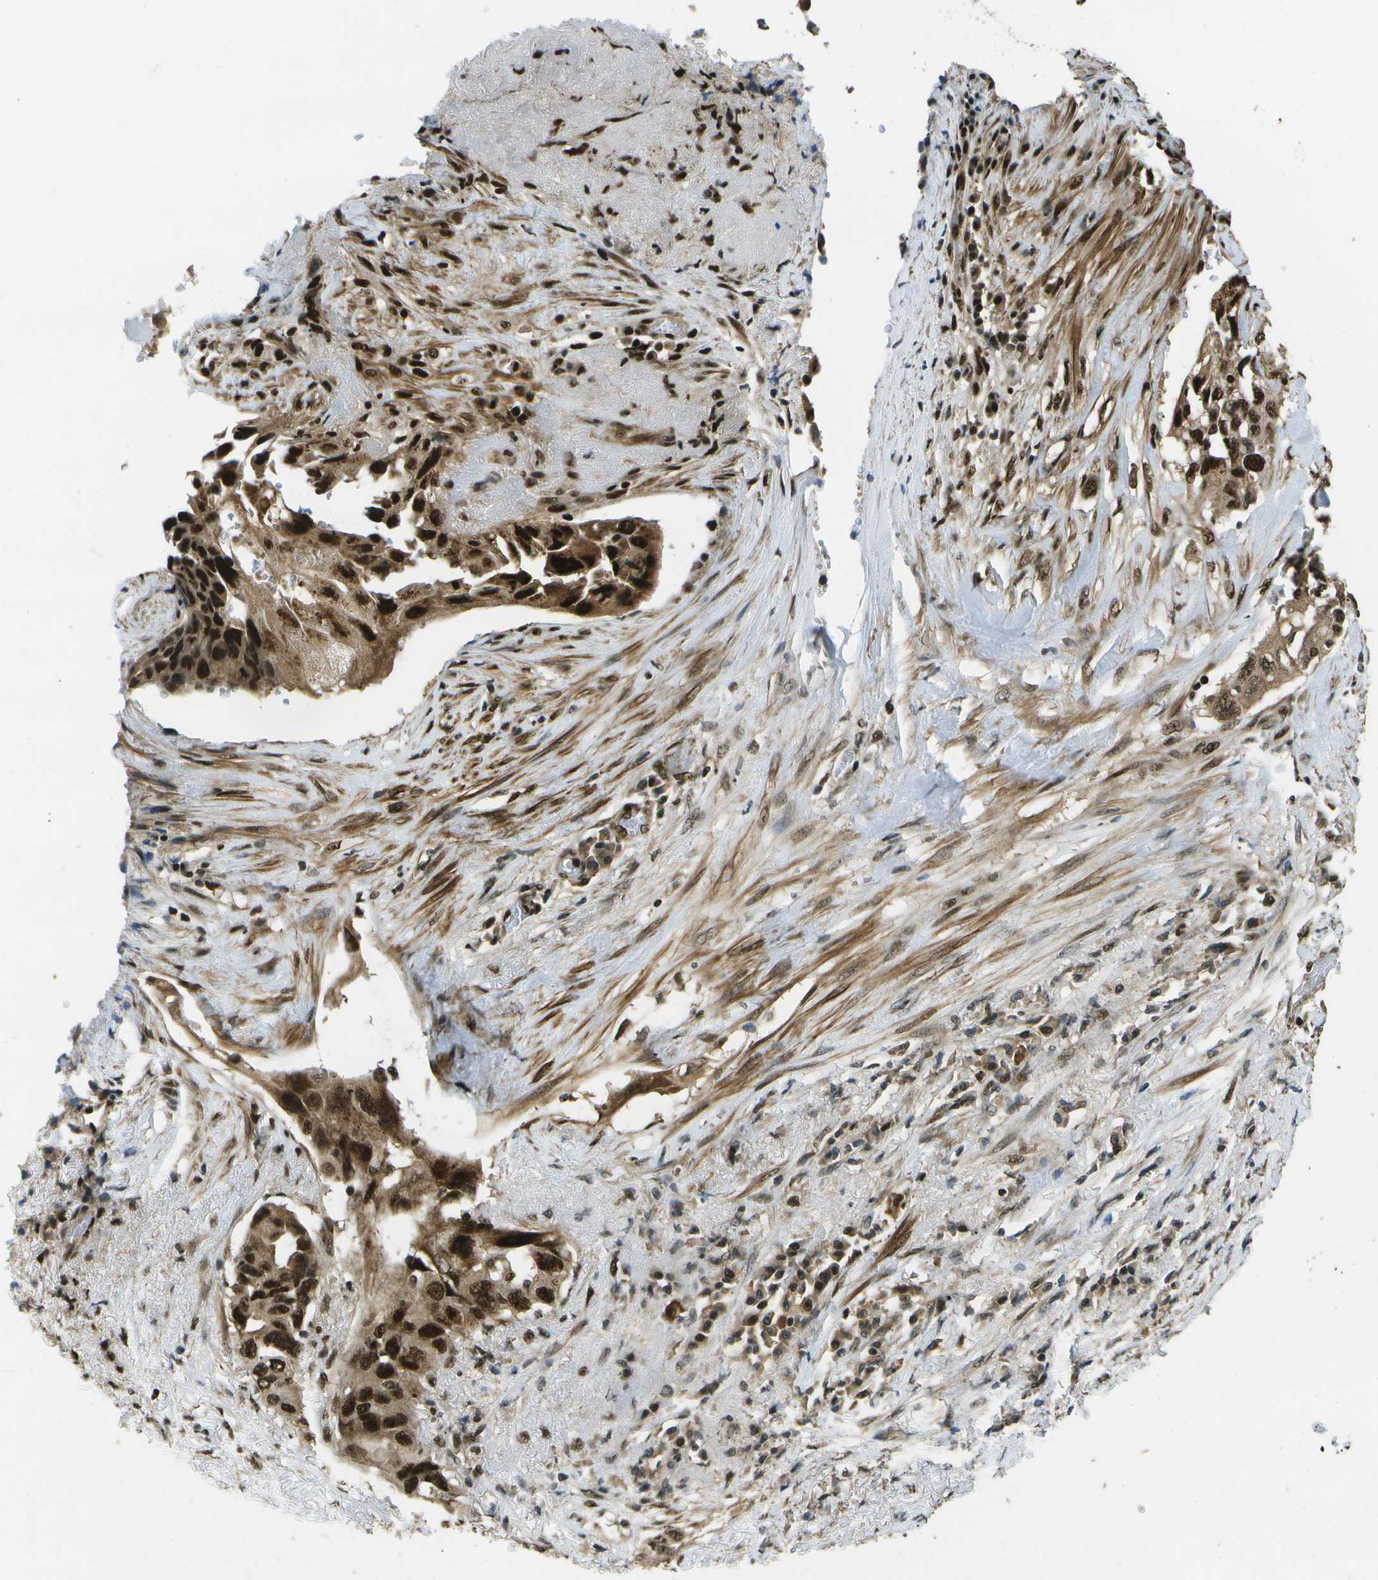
{"staining": {"intensity": "strong", "quantity": ">75%", "location": "cytoplasmic/membranous,nuclear"}, "tissue": "lung cancer", "cell_type": "Tumor cells", "image_type": "cancer", "snomed": [{"axis": "morphology", "description": "Adenocarcinoma, NOS"}, {"axis": "topography", "description": "Lung"}], "caption": "A high amount of strong cytoplasmic/membranous and nuclear expression is identified in approximately >75% of tumor cells in lung cancer (adenocarcinoma) tissue.", "gene": "GANC", "patient": {"sex": "female", "age": 51}}